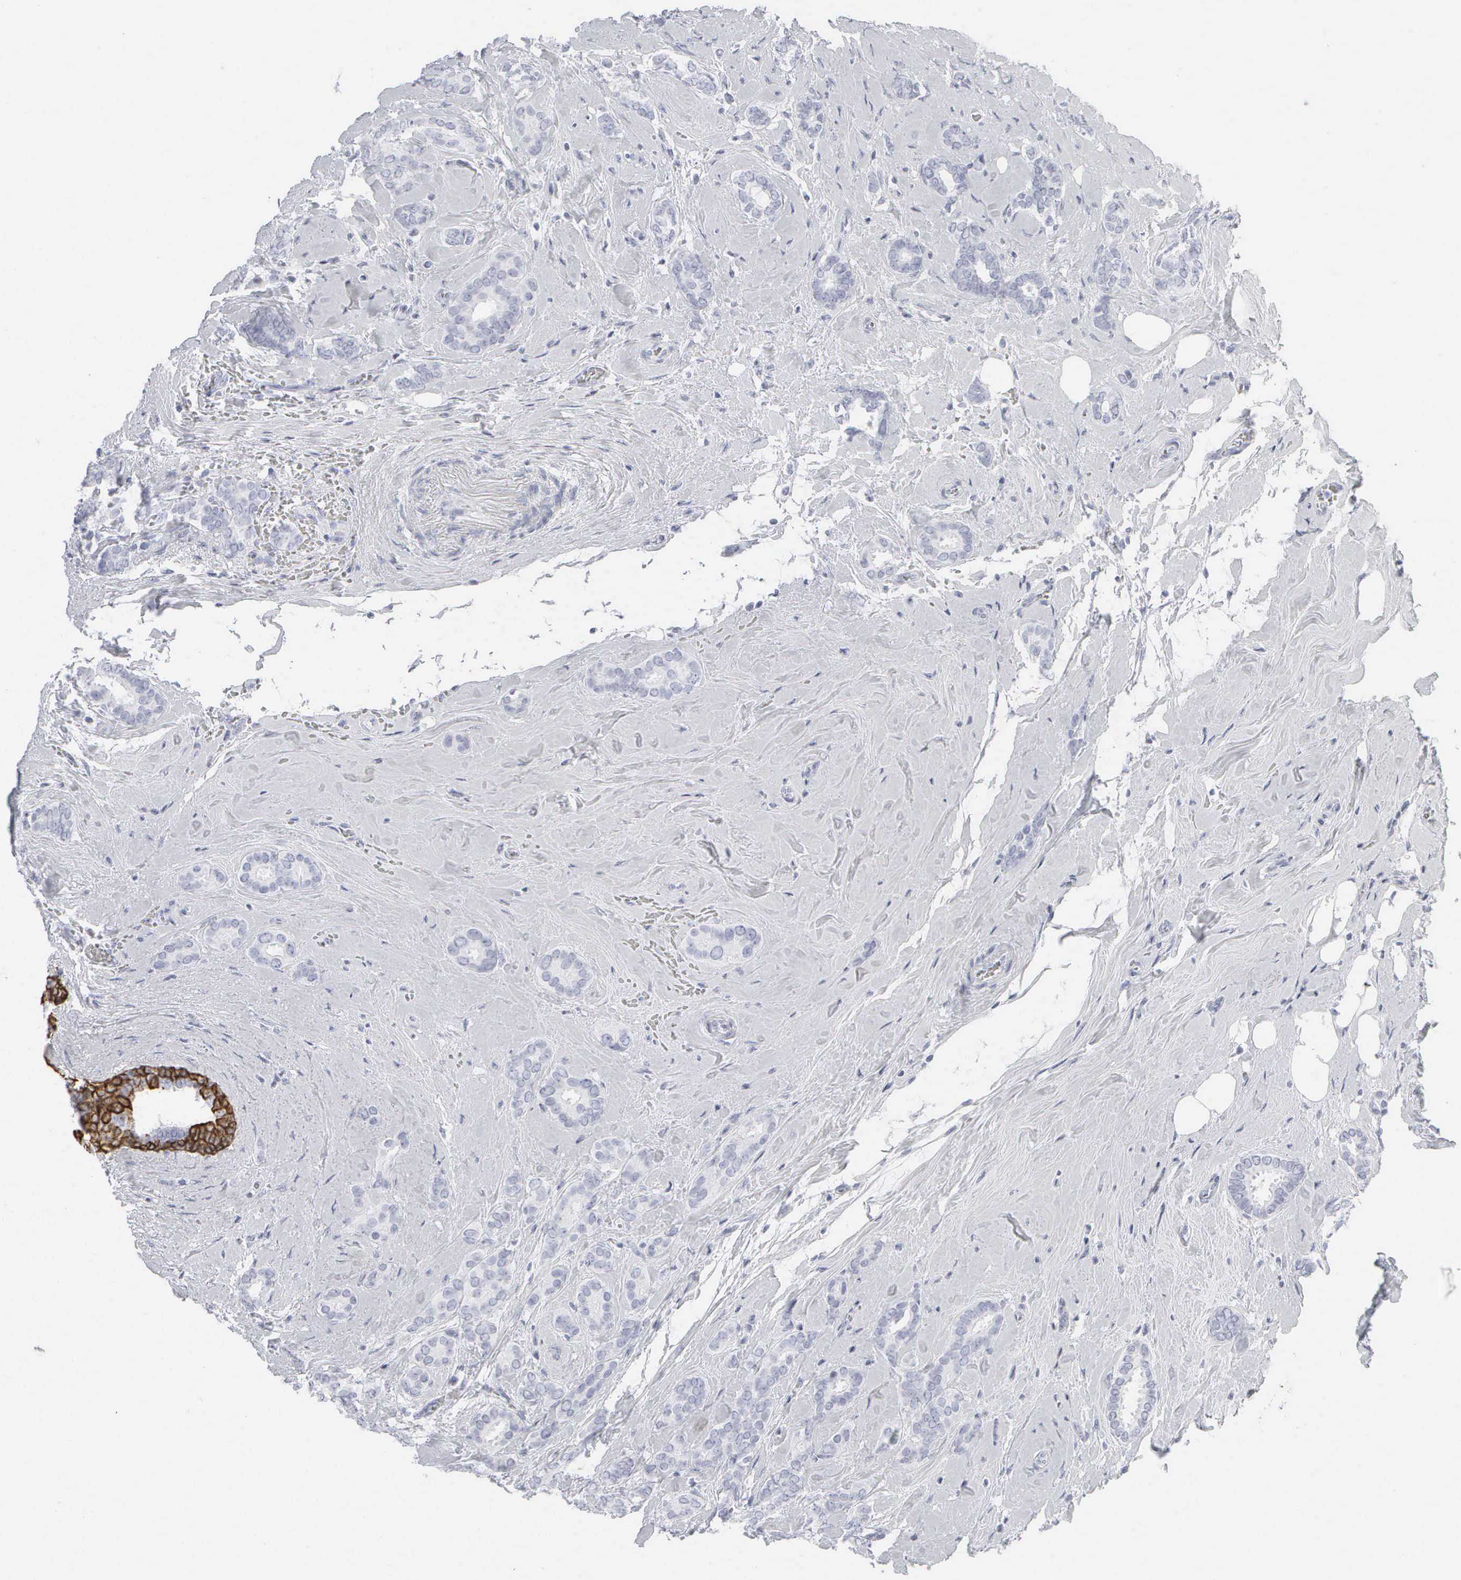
{"staining": {"intensity": "negative", "quantity": "none", "location": "none"}, "tissue": "breast cancer", "cell_type": "Tumor cells", "image_type": "cancer", "snomed": [{"axis": "morphology", "description": "Duct carcinoma"}, {"axis": "topography", "description": "Breast"}], "caption": "Infiltrating ductal carcinoma (breast) stained for a protein using immunohistochemistry (IHC) exhibits no expression tumor cells.", "gene": "KRT14", "patient": {"sex": "female", "age": 50}}